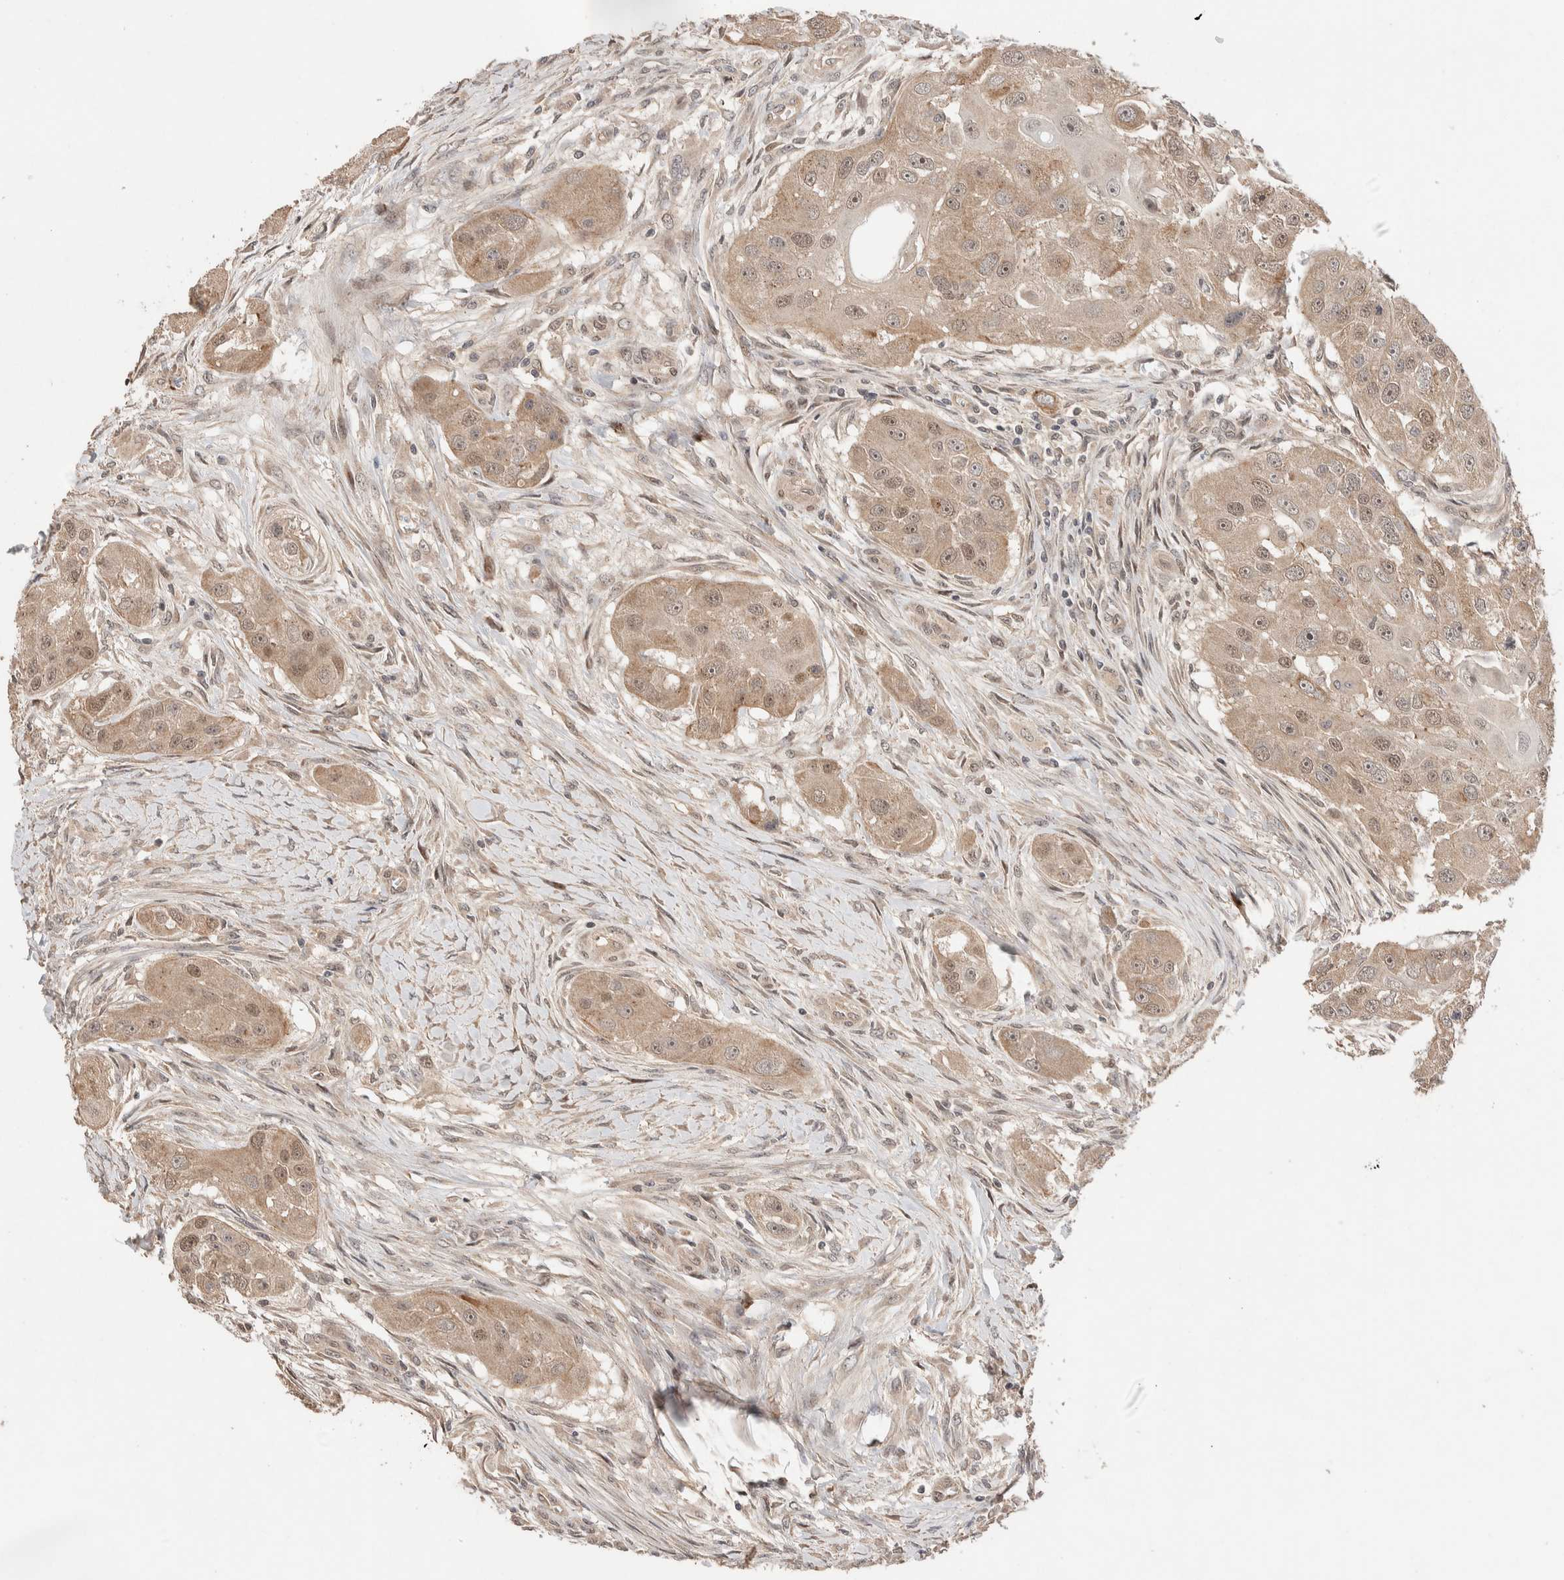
{"staining": {"intensity": "weak", "quantity": ">75%", "location": "cytoplasmic/membranous,nuclear"}, "tissue": "head and neck cancer", "cell_type": "Tumor cells", "image_type": "cancer", "snomed": [{"axis": "morphology", "description": "Normal tissue, NOS"}, {"axis": "morphology", "description": "Squamous cell carcinoma, NOS"}, {"axis": "topography", "description": "Skeletal muscle"}, {"axis": "topography", "description": "Head-Neck"}], "caption": "A low amount of weak cytoplasmic/membranous and nuclear staining is appreciated in approximately >75% of tumor cells in head and neck cancer (squamous cell carcinoma) tissue. (brown staining indicates protein expression, while blue staining denotes nuclei).", "gene": "PRDM15", "patient": {"sex": "male", "age": 51}}